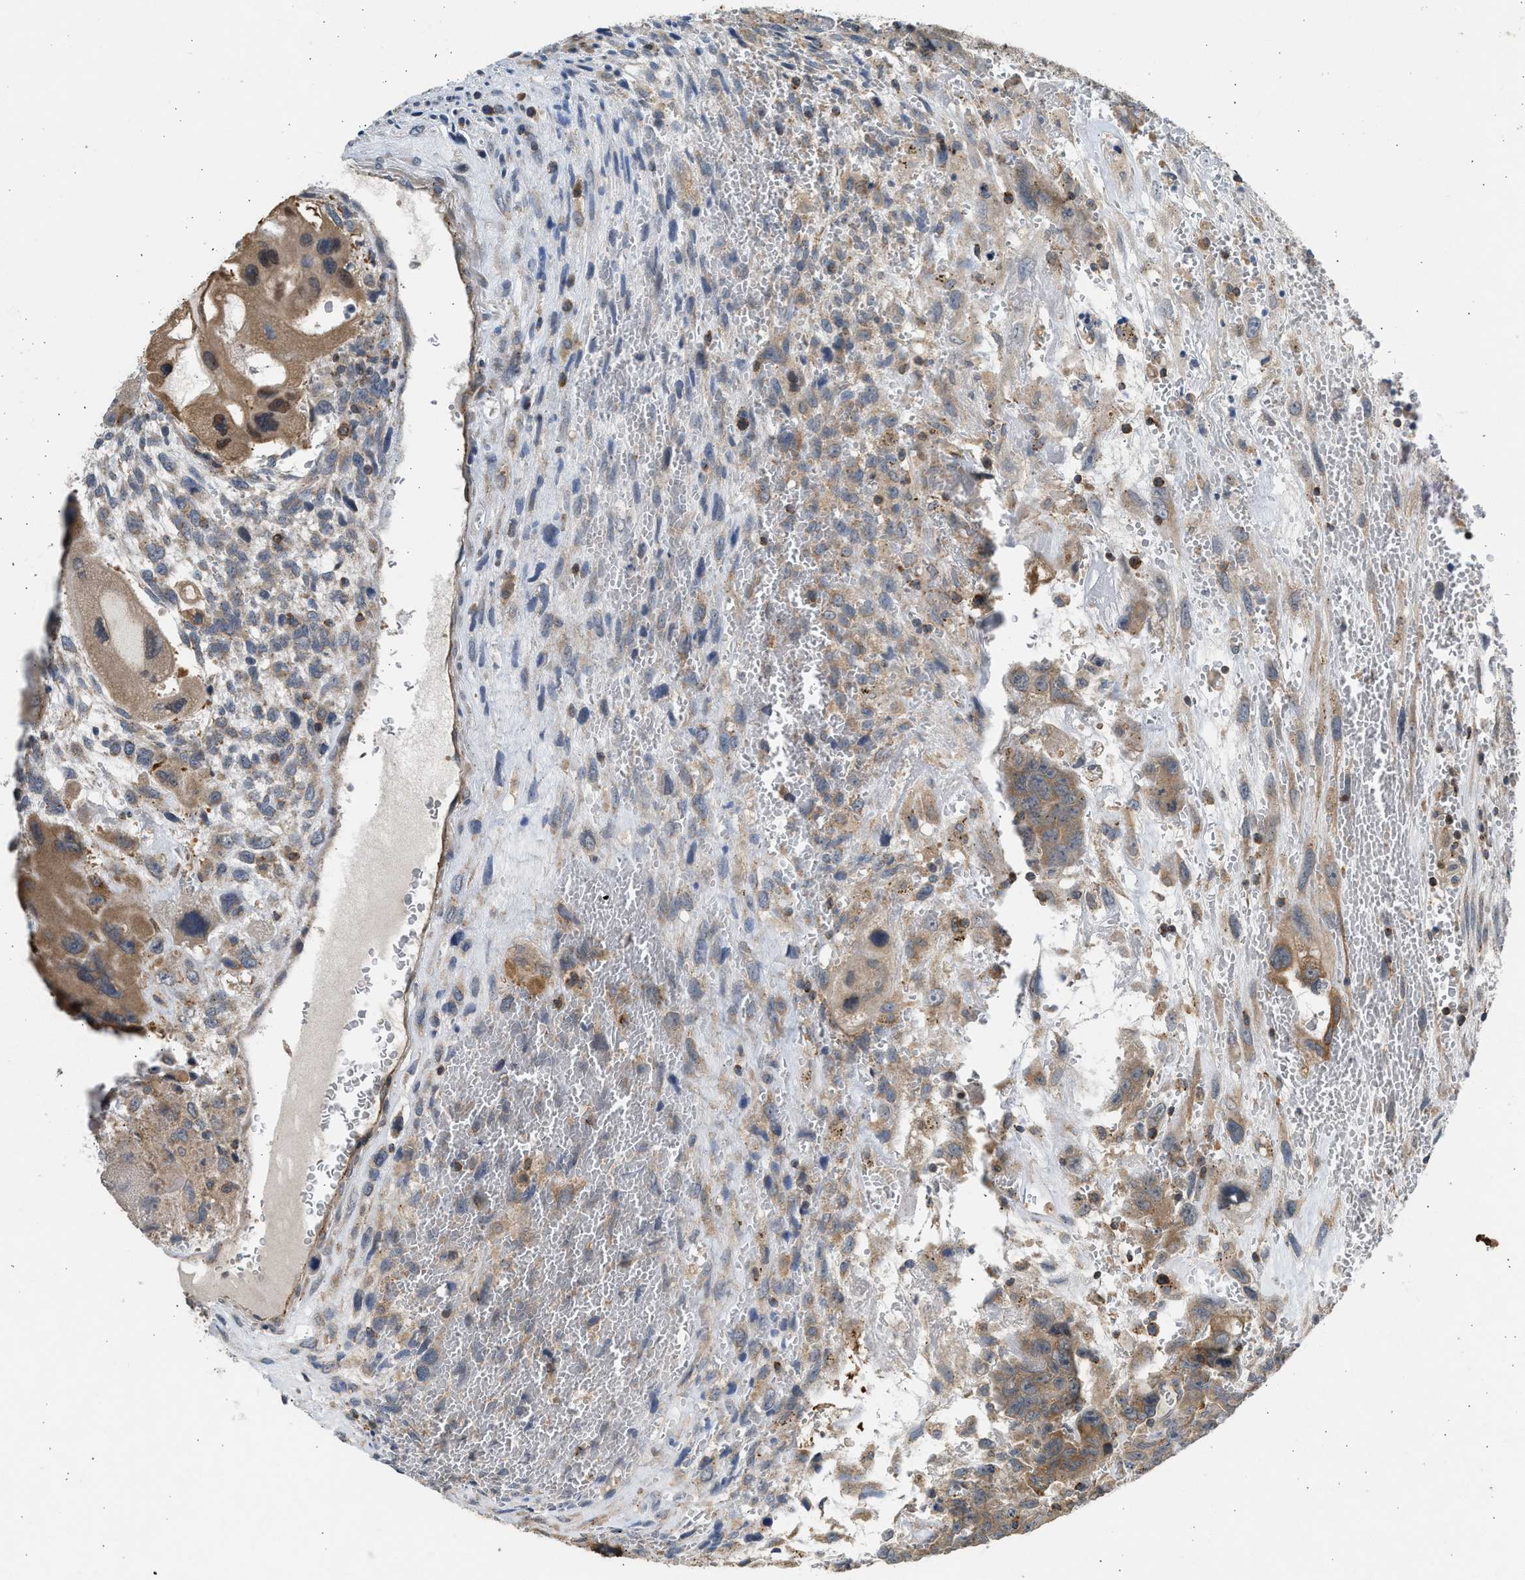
{"staining": {"intensity": "moderate", "quantity": ">75%", "location": "cytoplasmic/membranous"}, "tissue": "testis cancer", "cell_type": "Tumor cells", "image_type": "cancer", "snomed": [{"axis": "morphology", "description": "Carcinoma, Embryonal, NOS"}, {"axis": "topography", "description": "Testis"}], "caption": "Human embryonal carcinoma (testis) stained with a brown dye shows moderate cytoplasmic/membranous positive staining in about >75% of tumor cells.", "gene": "CYP1A1", "patient": {"sex": "male", "age": 28}}